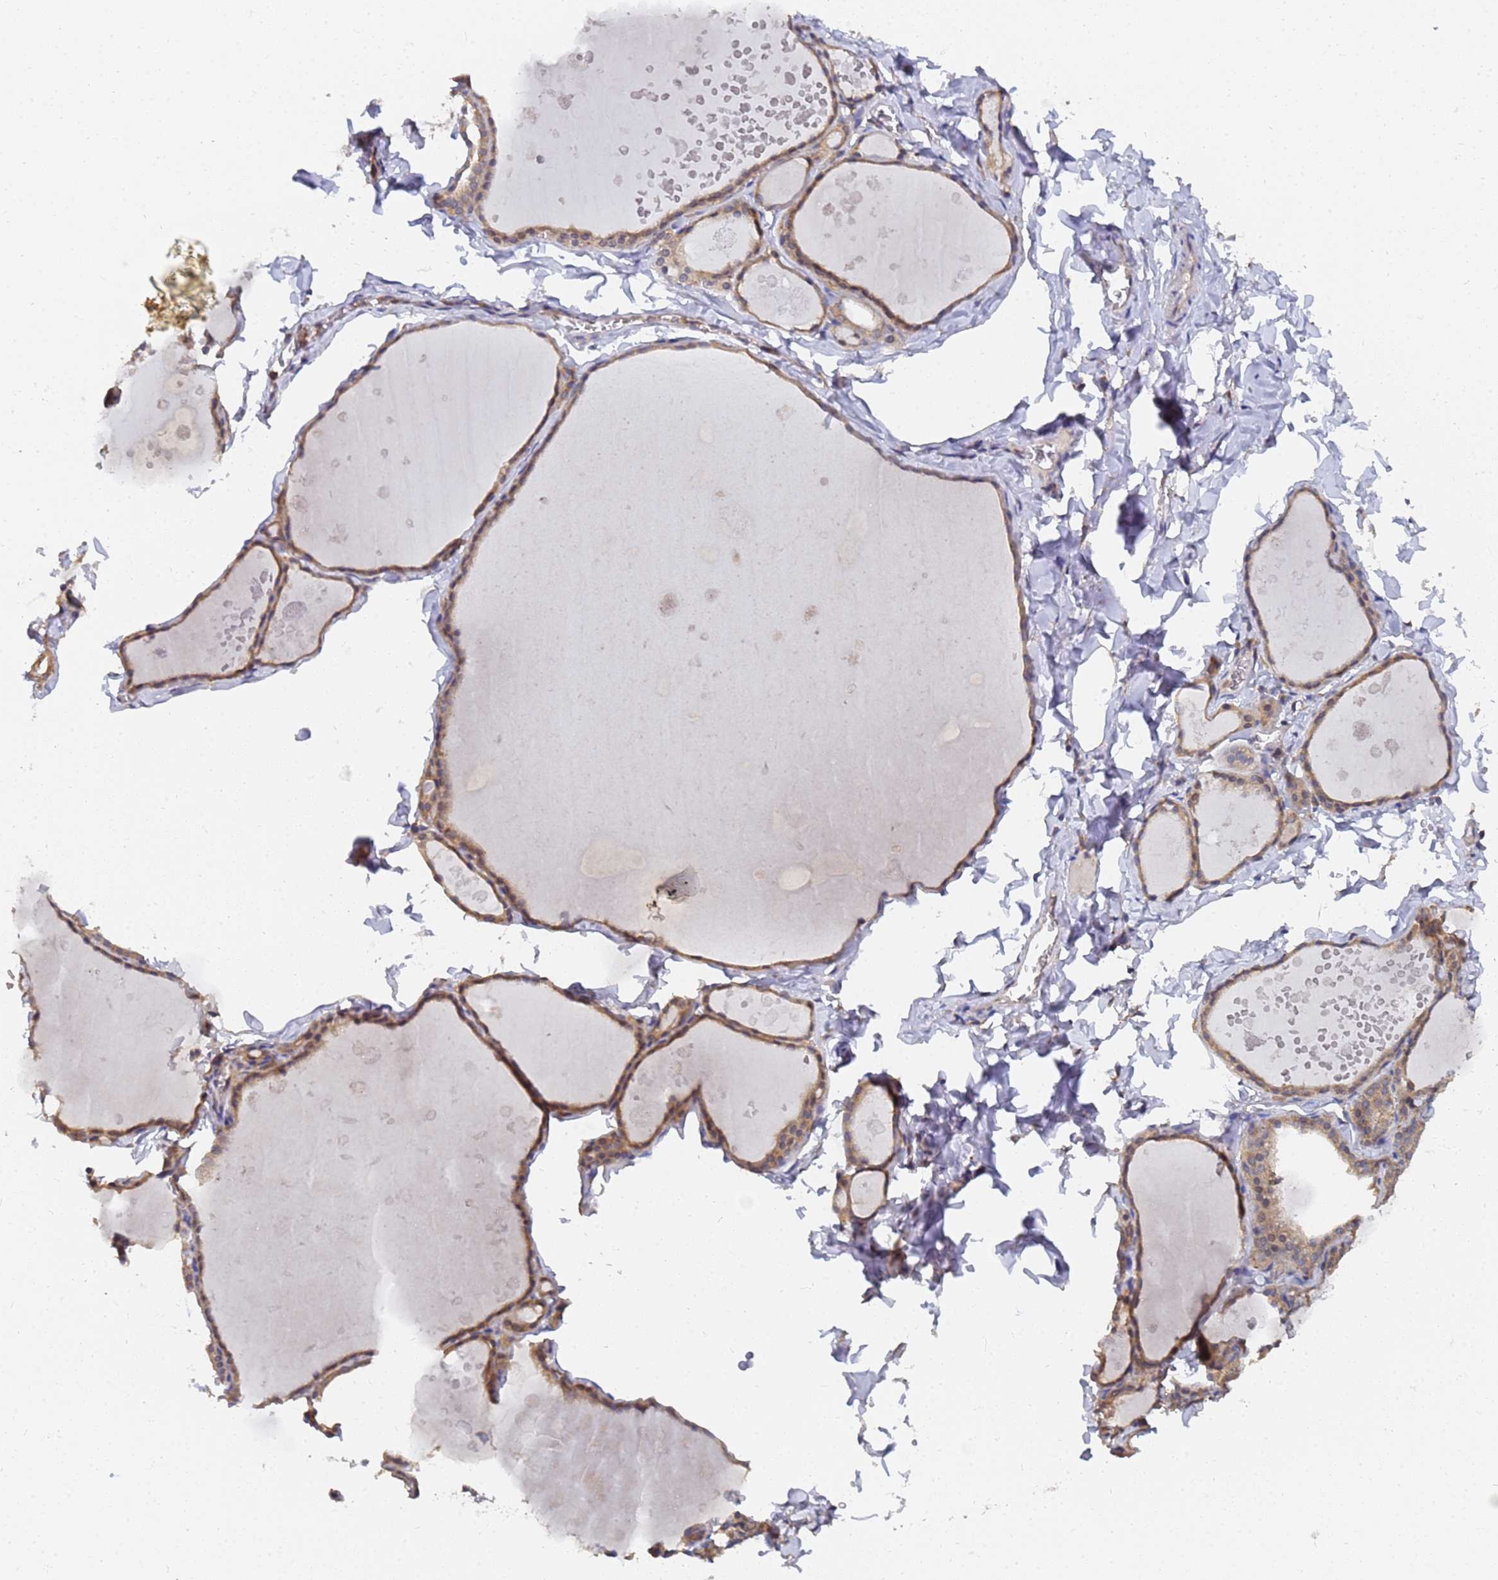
{"staining": {"intensity": "moderate", "quantity": "25%-75%", "location": "cytoplasmic/membranous"}, "tissue": "thyroid gland", "cell_type": "Glandular cells", "image_type": "normal", "snomed": [{"axis": "morphology", "description": "Normal tissue, NOS"}, {"axis": "topography", "description": "Thyroid gland"}], "caption": "The micrograph shows immunohistochemical staining of benign thyroid gland. There is moderate cytoplasmic/membranous expression is seen in approximately 25%-75% of glandular cells.", "gene": "ALS2CL", "patient": {"sex": "male", "age": 56}}